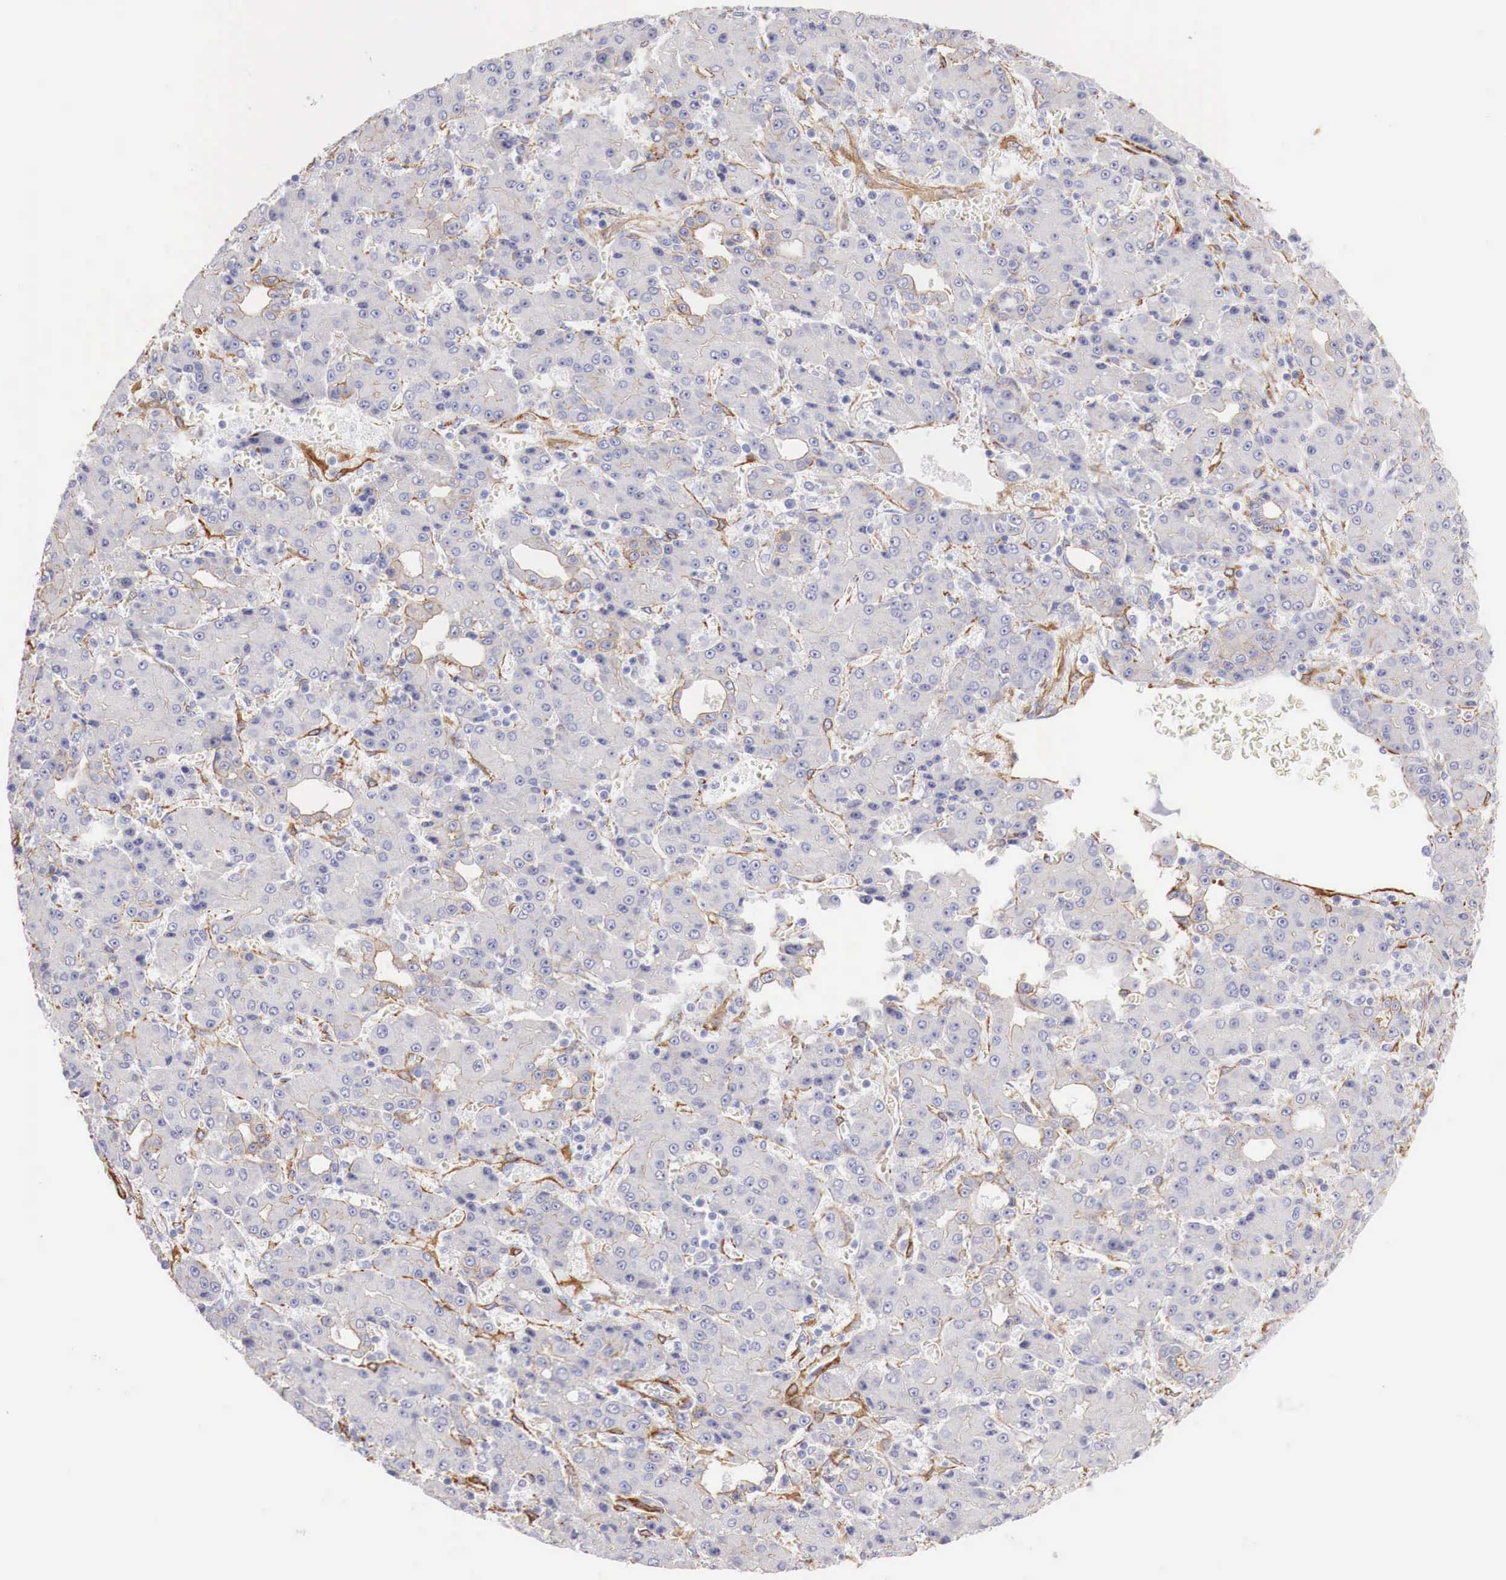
{"staining": {"intensity": "negative", "quantity": "none", "location": "none"}, "tissue": "liver cancer", "cell_type": "Tumor cells", "image_type": "cancer", "snomed": [{"axis": "morphology", "description": "Carcinoma, Hepatocellular, NOS"}, {"axis": "topography", "description": "Liver"}], "caption": "The histopathology image demonstrates no staining of tumor cells in liver cancer (hepatocellular carcinoma).", "gene": "TPM1", "patient": {"sex": "male", "age": 69}}